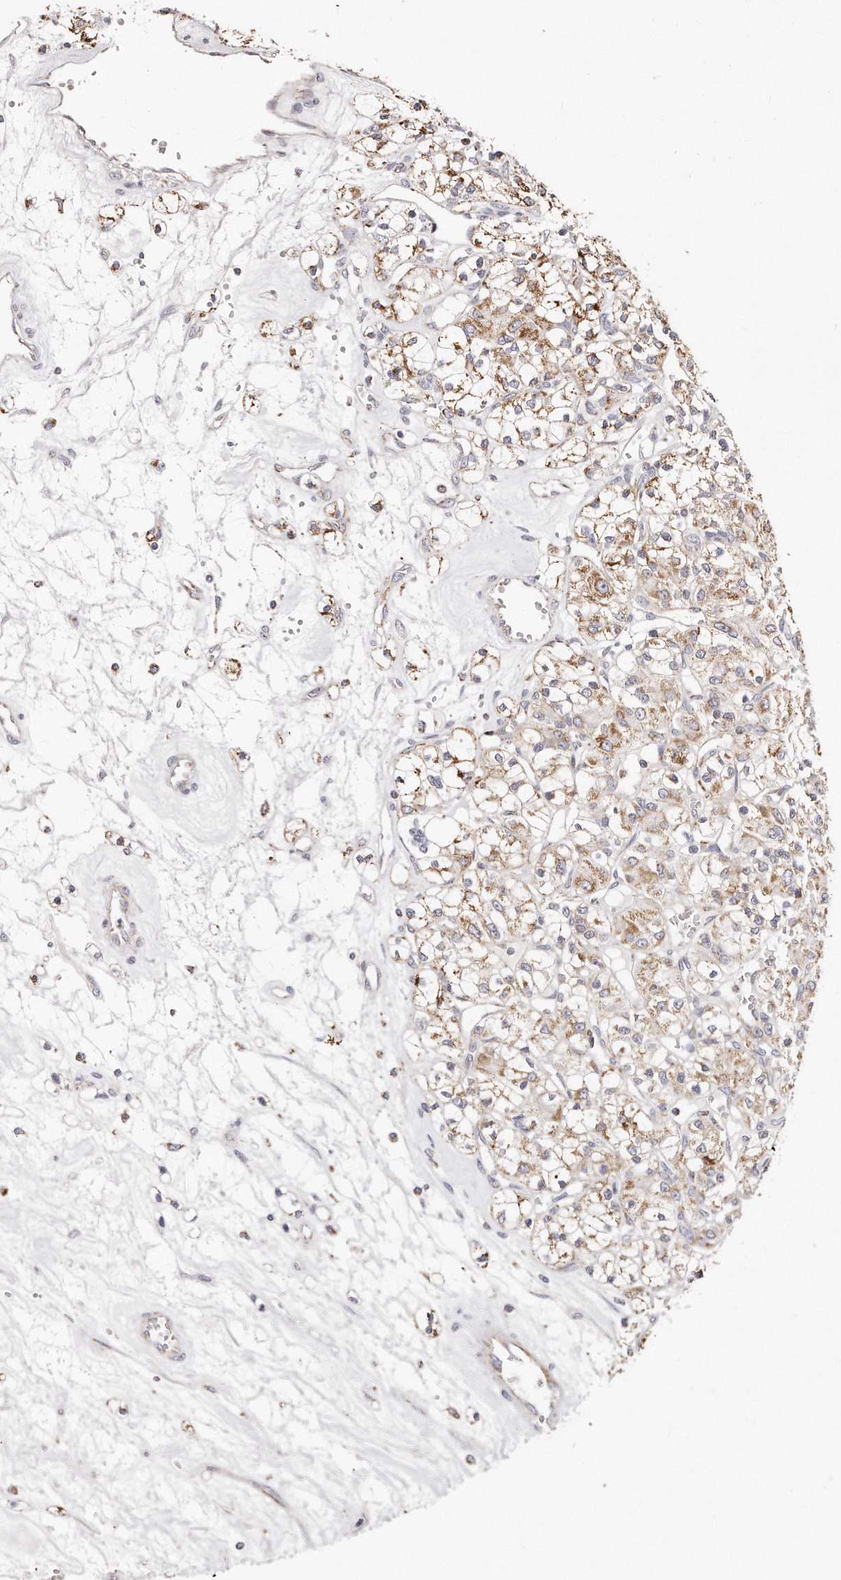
{"staining": {"intensity": "moderate", "quantity": ">75%", "location": "cytoplasmic/membranous"}, "tissue": "renal cancer", "cell_type": "Tumor cells", "image_type": "cancer", "snomed": [{"axis": "morphology", "description": "Adenocarcinoma, NOS"}, {"axis": "topography", "description": "Kidney"}], "caption": "Immunohistochemical staining of renal adenocarcinoma exhibits medium levels of moderate cytoplasmic/membranous positivity in approximately >75% of tumor cells.", "gene": "RTKN", "patient": {"sex": "female", "age": 59}}